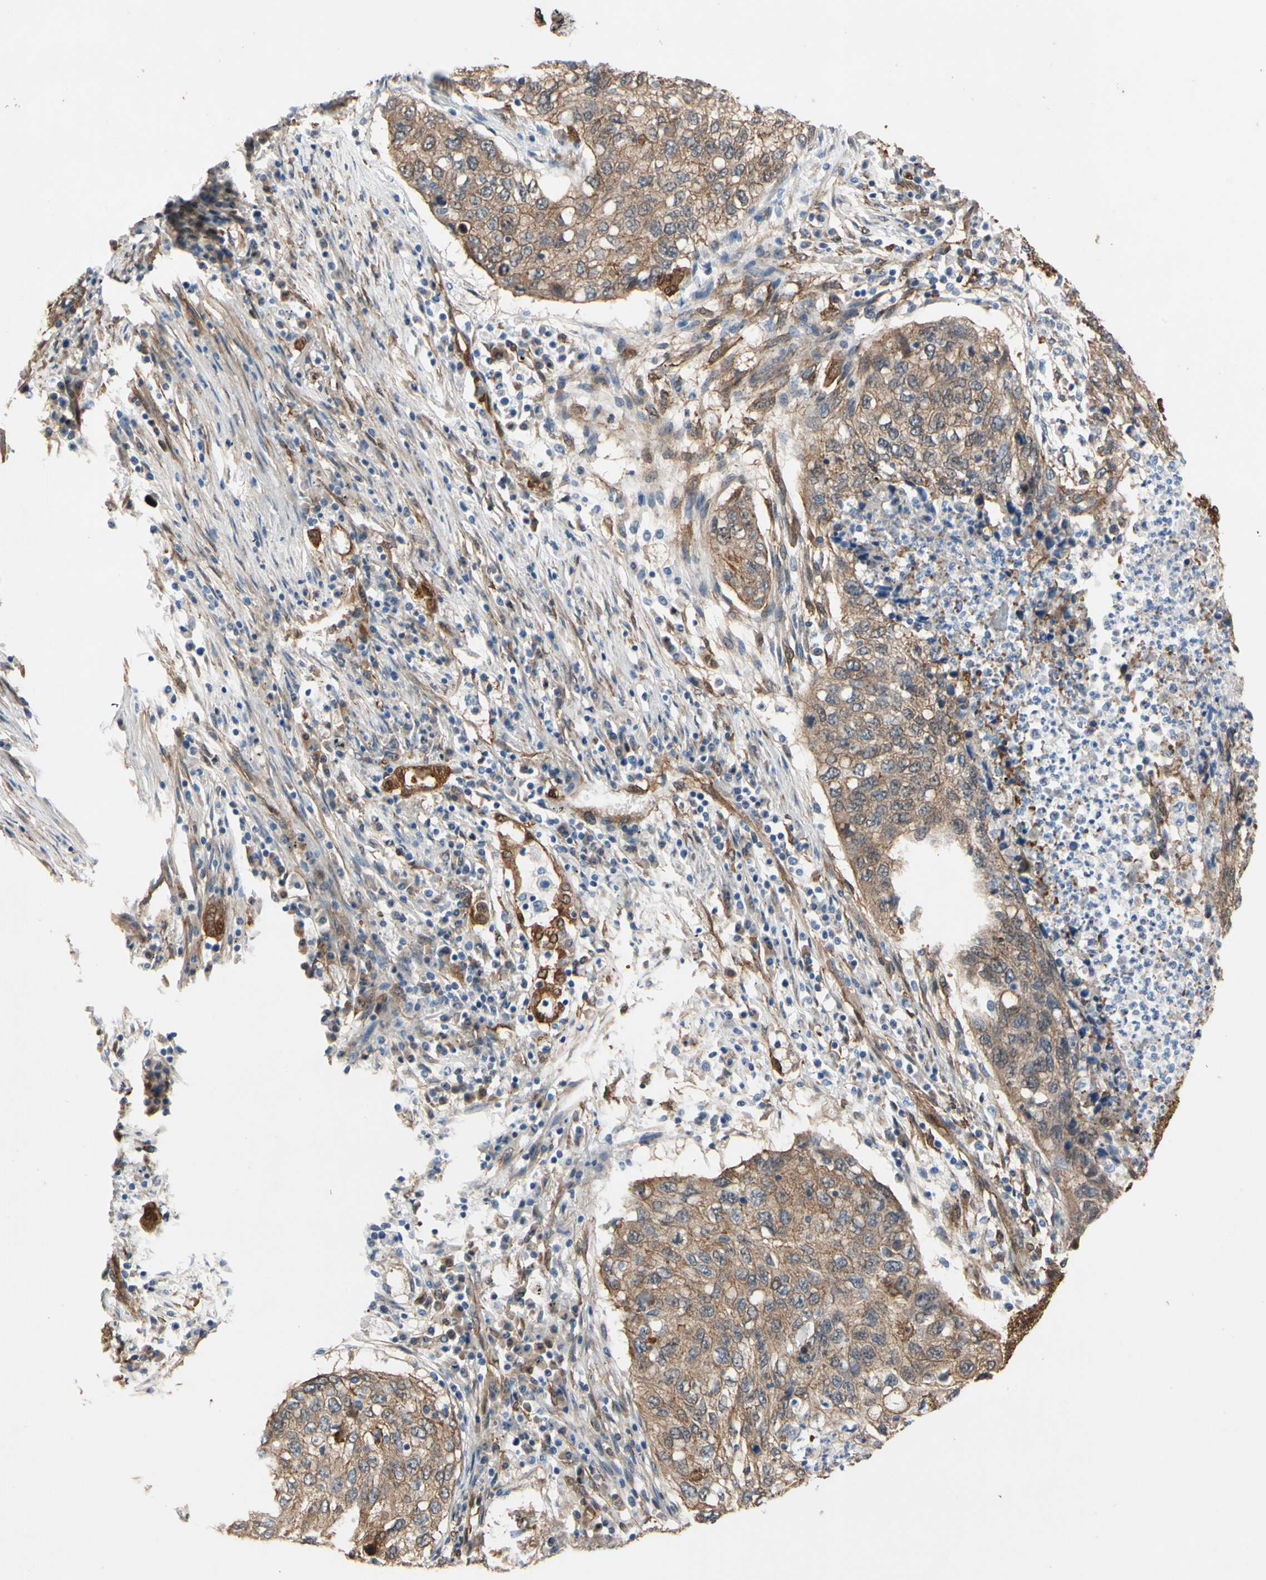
{"staining": {"intensity": "moderate", "quantity": ">75%", "location": "cytoplasmic/membranous"}, "tissue": "lung cancer", "cell_type": "Tumor cells", "image_type": "cancer", "snomed": [{"axis": "morphology", "description": "Squamous cell carcinoma, NOS"}, {"axis": "topography", "description": "Lung"}], "caption": "Moderate cytoplasmic/membranous protein staining is present in approximately >75% of tumor cells in squamous cell carcinoma (lung). The staining was performed using DAB (3,3'-diaminobenzidine) to visualize the protein expression in brown, while the nuclei were stained in blue with hematoxylin (Magnification: 20x).", "gene": "CTTNBP2", "patient": {"sex": "female", "age": 63}}